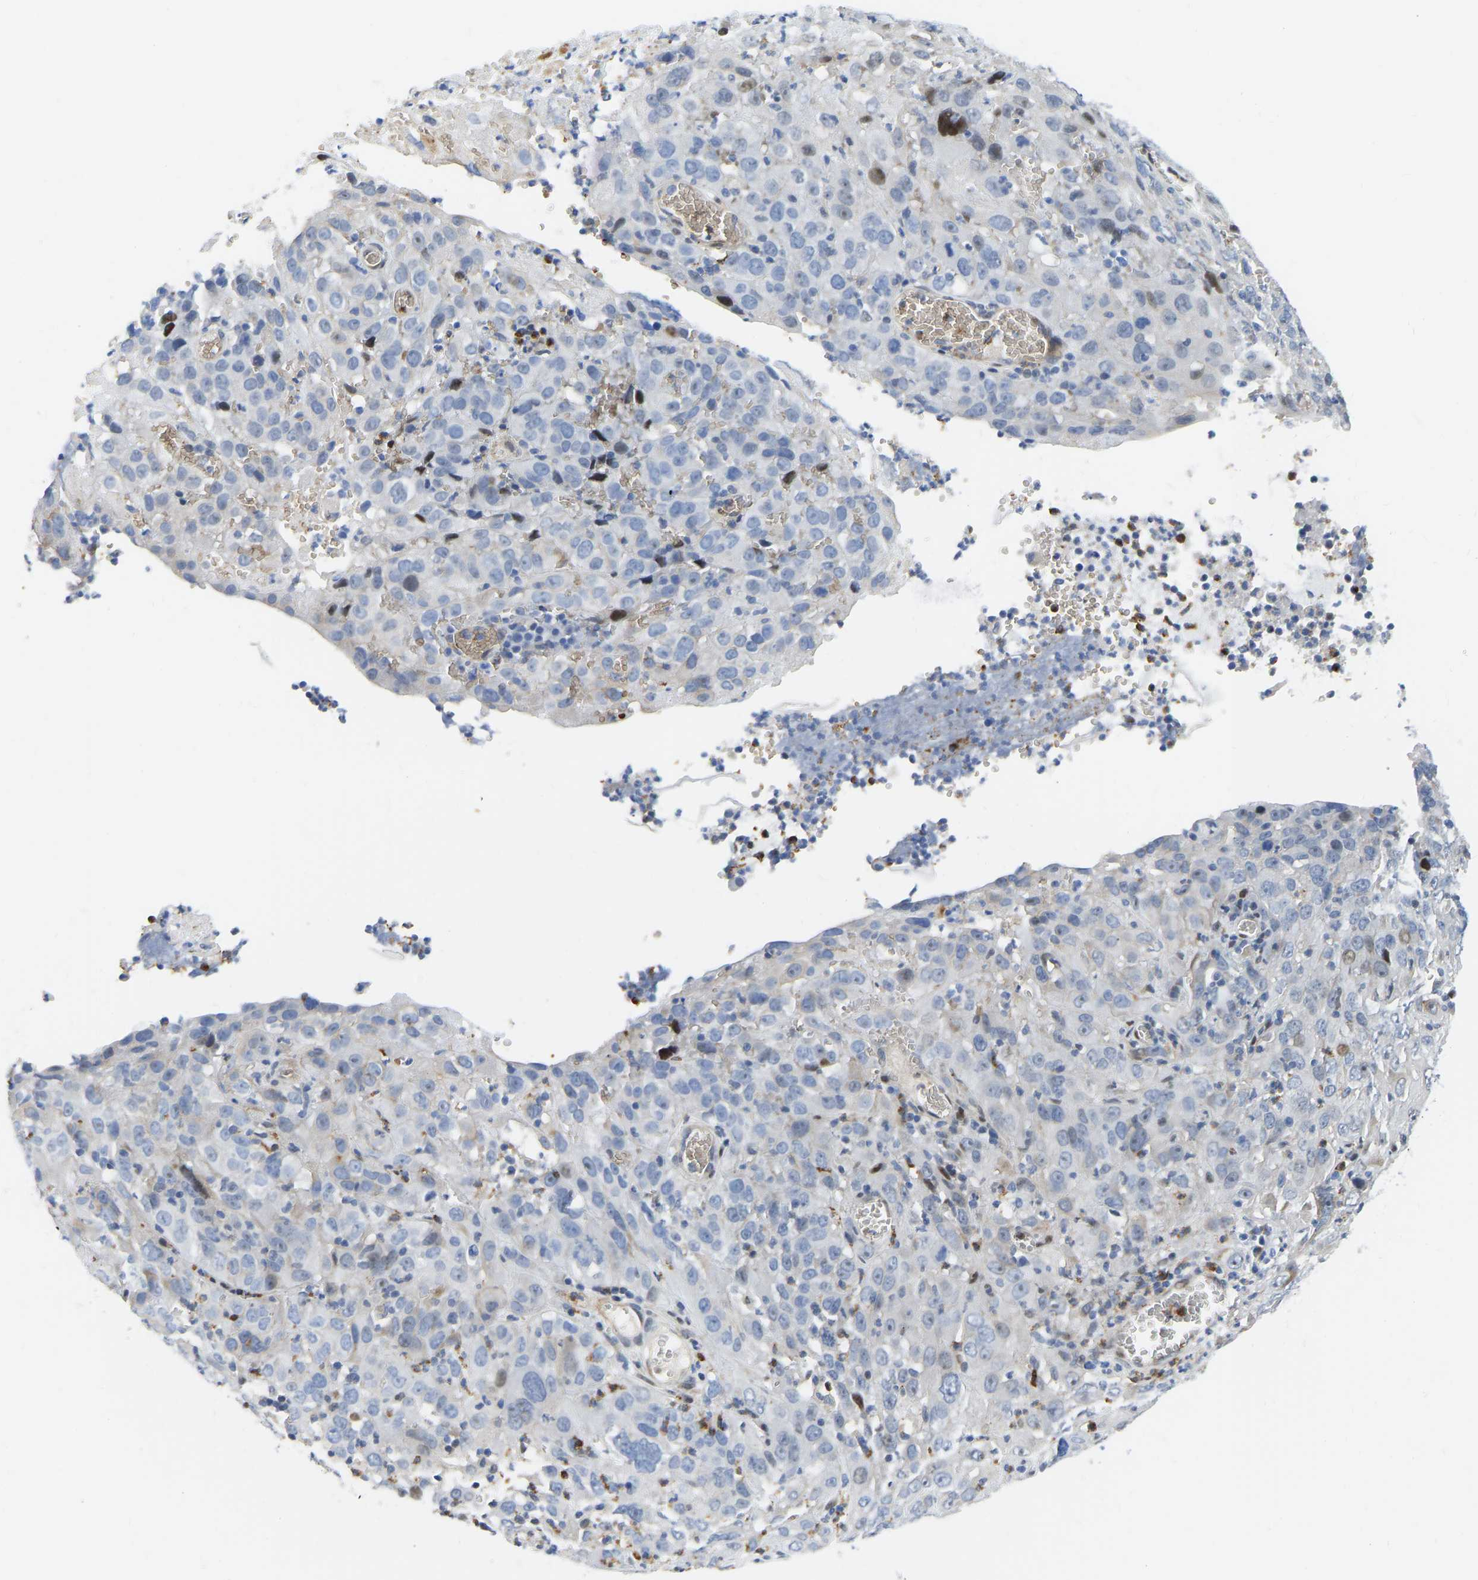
{"staining": {"intensity": "moderate", "quantity": "<25%", "location": "nuclear"}, "tissue": "cervical cancer", "cell_type": "Tumor cells", "image_type": "cancer", "snomed": [{"axis": "morphology", "description": "Squamous cell carcinoma, NOS"}, {"axis": "topography", "description": "Cervix"}], "caption": "Moderate nuclear protein expression is present in approximately <25% of tumor cells in cervical cancer.", "gene": "HDAC5", "patient": {"sex": "female", "age": 32}}